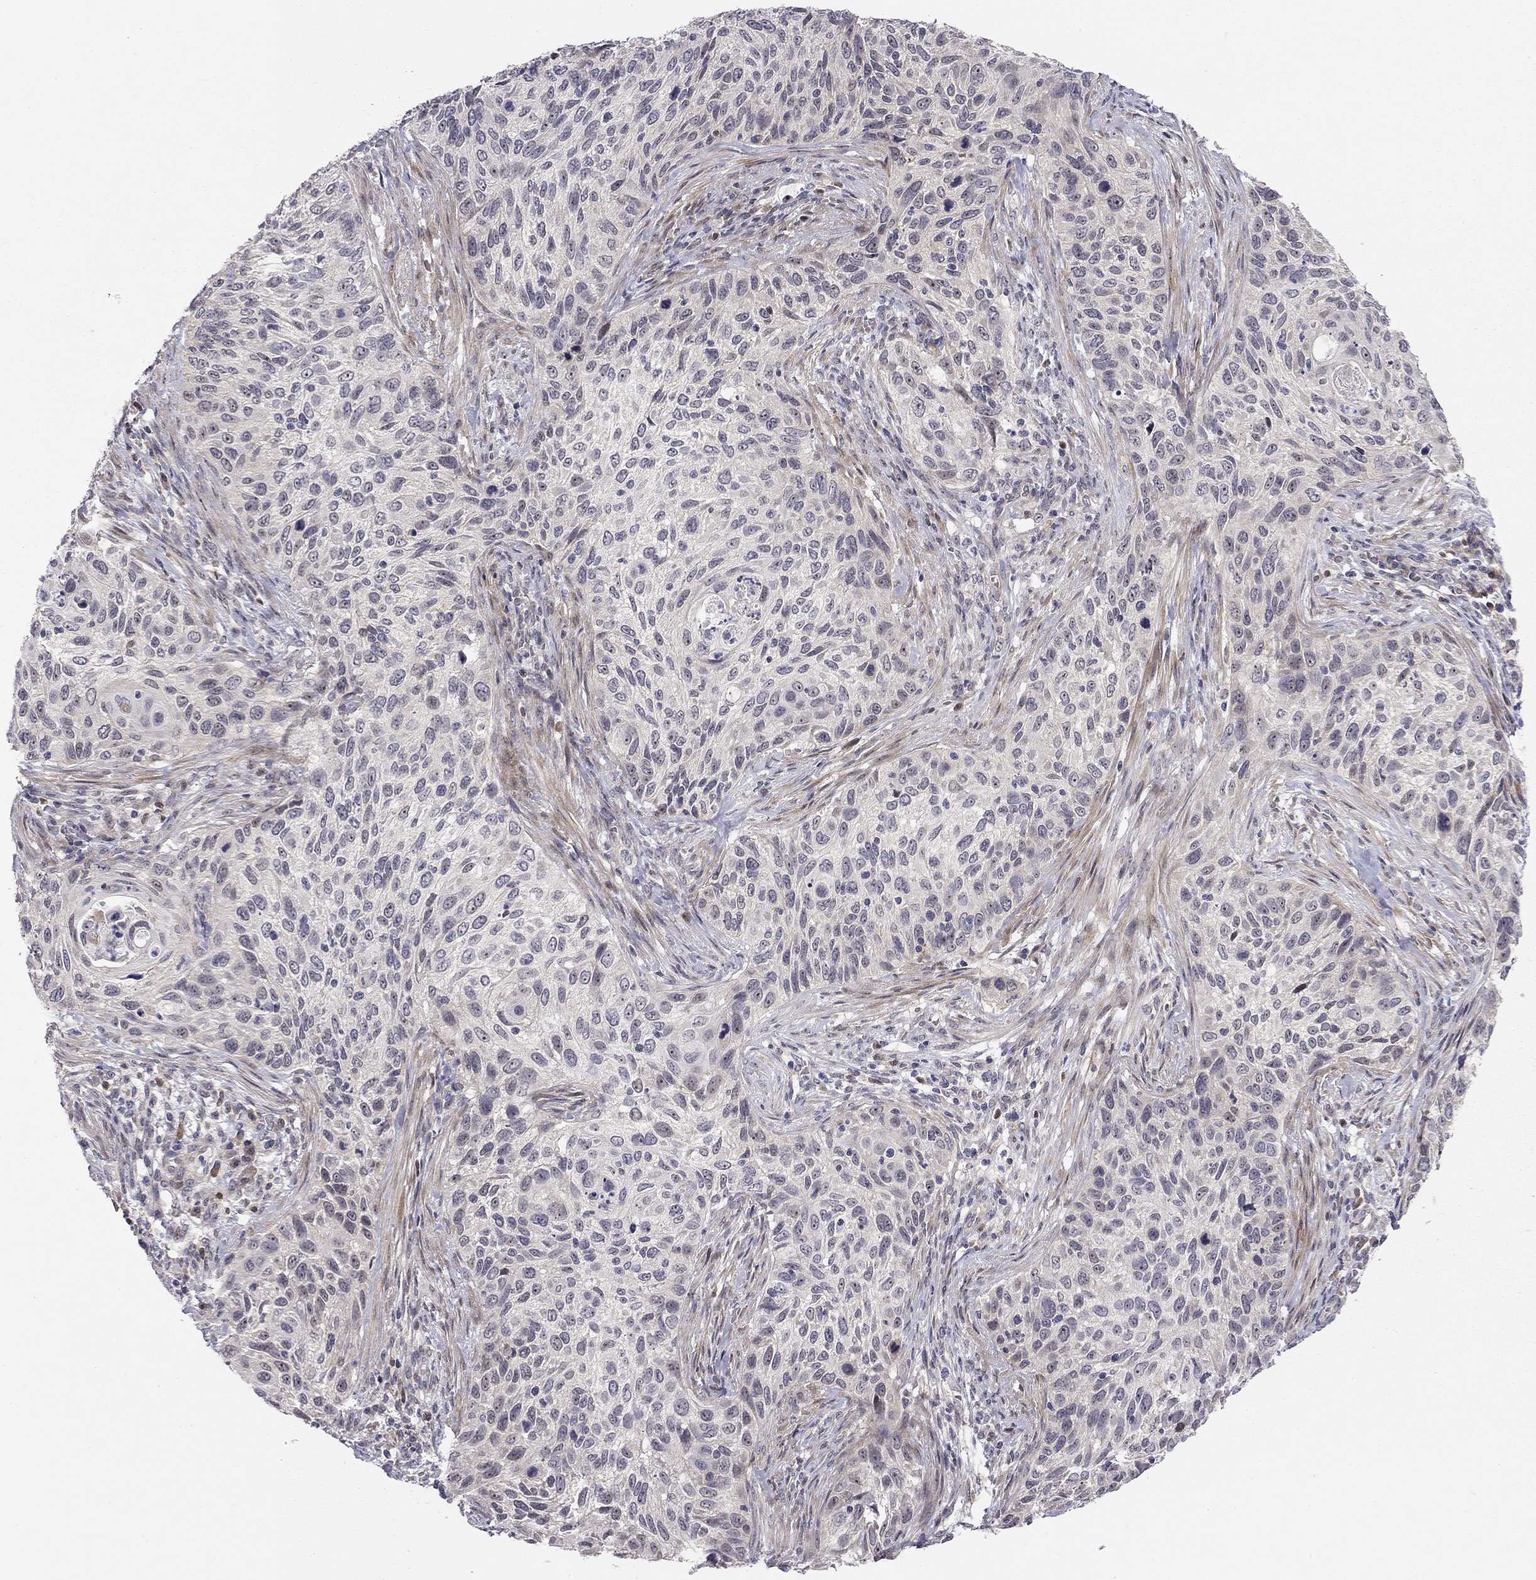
{"staining": {"intensity": "negative", "quantity": "none", "location": "none"}, "tissue": "cervical cancer", "cell_type": "Tumor cells", "image_type": "cancer", "snomed": [{"axis": "morphology", "description": "Squamous cell carcinoma, NOS"}, {"axis": "topography", "description": "Cervix"}], "caption": "Immunohistochemical staining of cervical squamous cell carcinoma reveals no significant expression in tumor cells.", "gene": "STXBP6", "patient": {"sex": "female", "age": 70}}